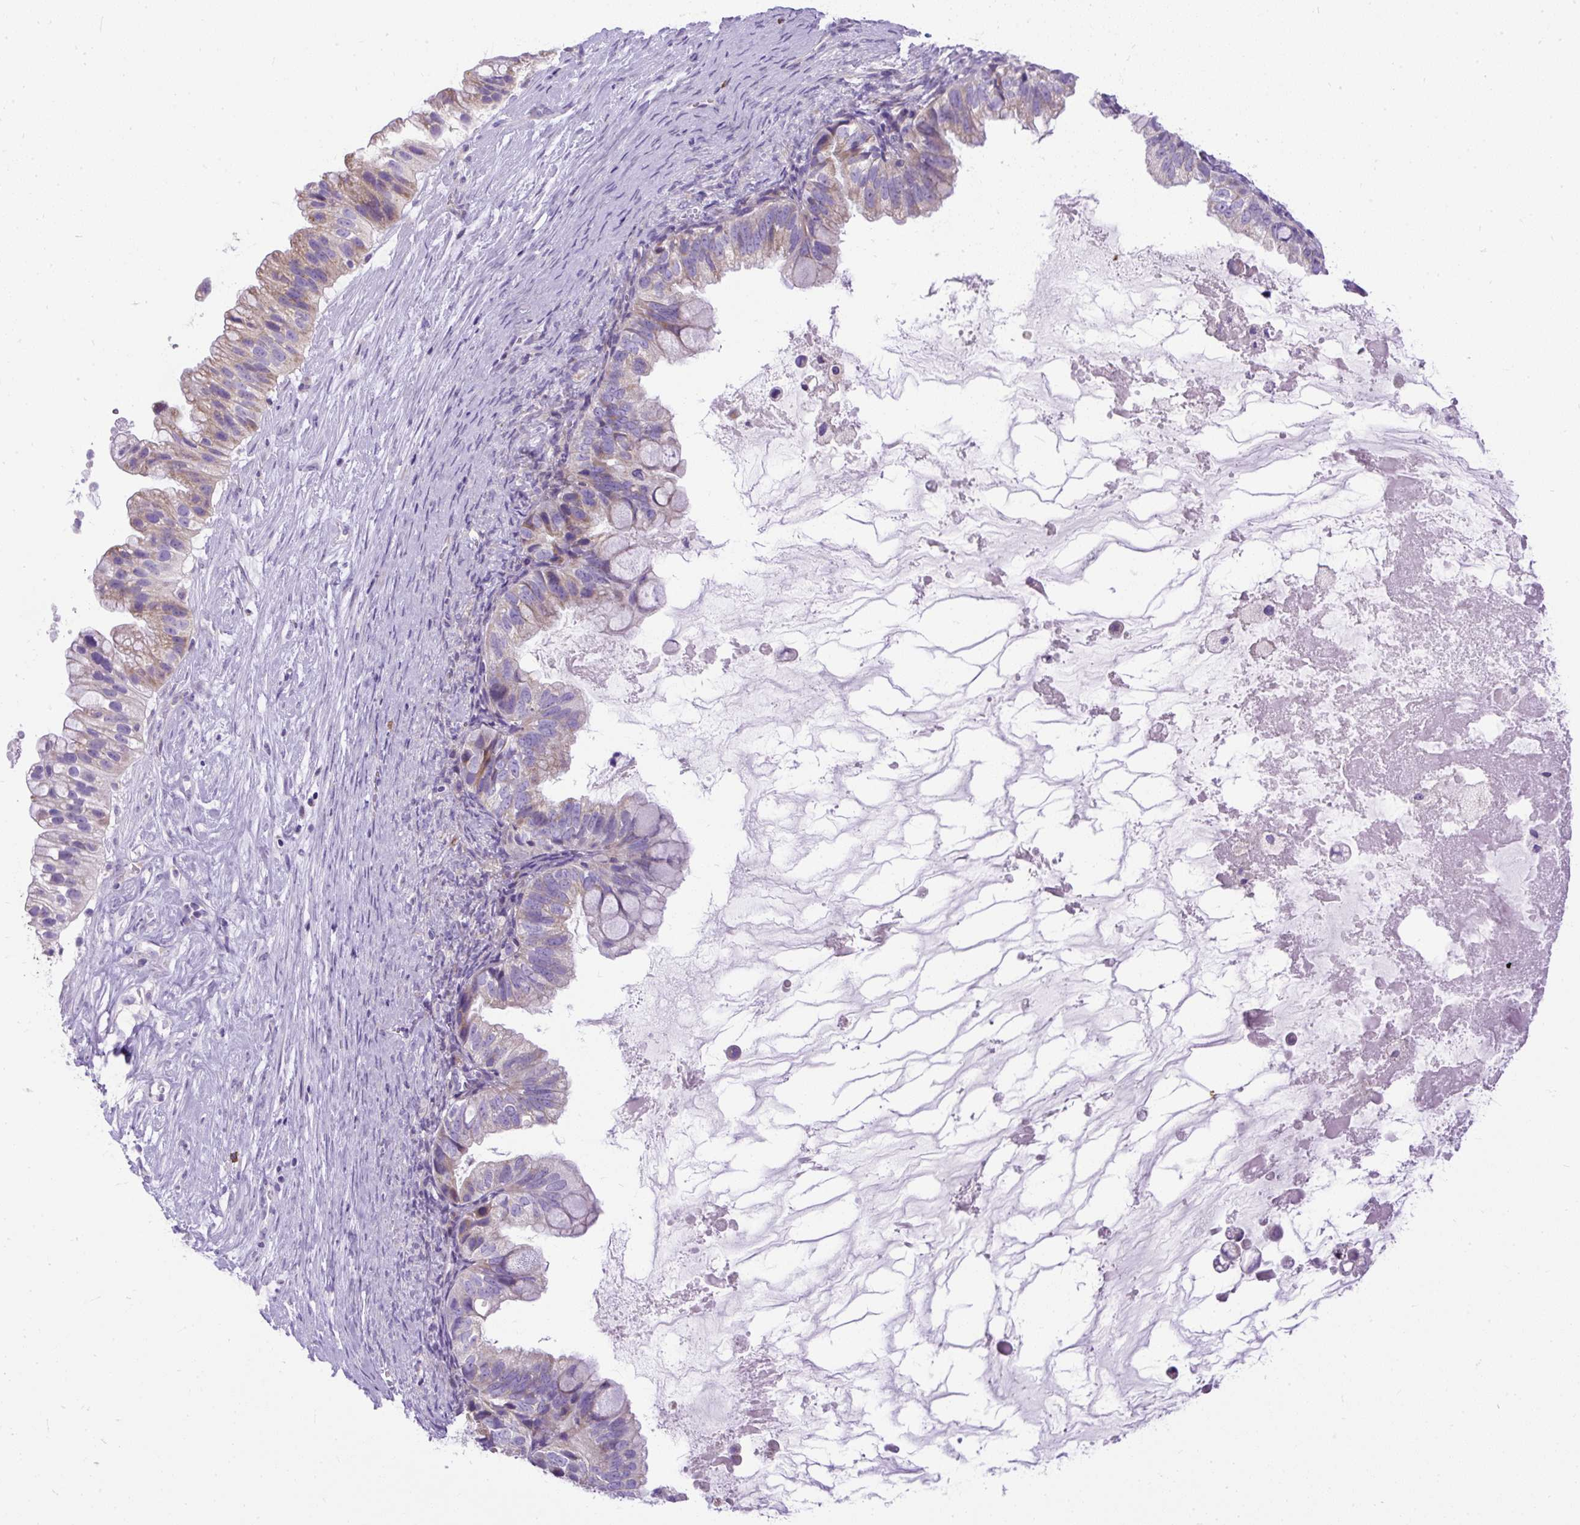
{"staining": {"intensity": "weak", "quantity": "25%-75%", "location": "cytoplasmic/membranous"}, "tissue": "ovarian cancer", "cell_type": "Tumor cells", "image_type": "cancer", "snomed": [{"axis": "morphology", "description": "Cystadenocarcinoma, mucinous, NOS"}, {"axis": "topography", "description": "Ovary"}], "caption": "Protein expression by immunohistochemistry (IHC) shows weak cytoplasmic/membranous staining in approximately 25%-75% of tumor cells in ovarian cancer (mucinous cystadenocarcinoma).", "gene": "SYBU", "patient": {"sex": "female", "age": 80}}